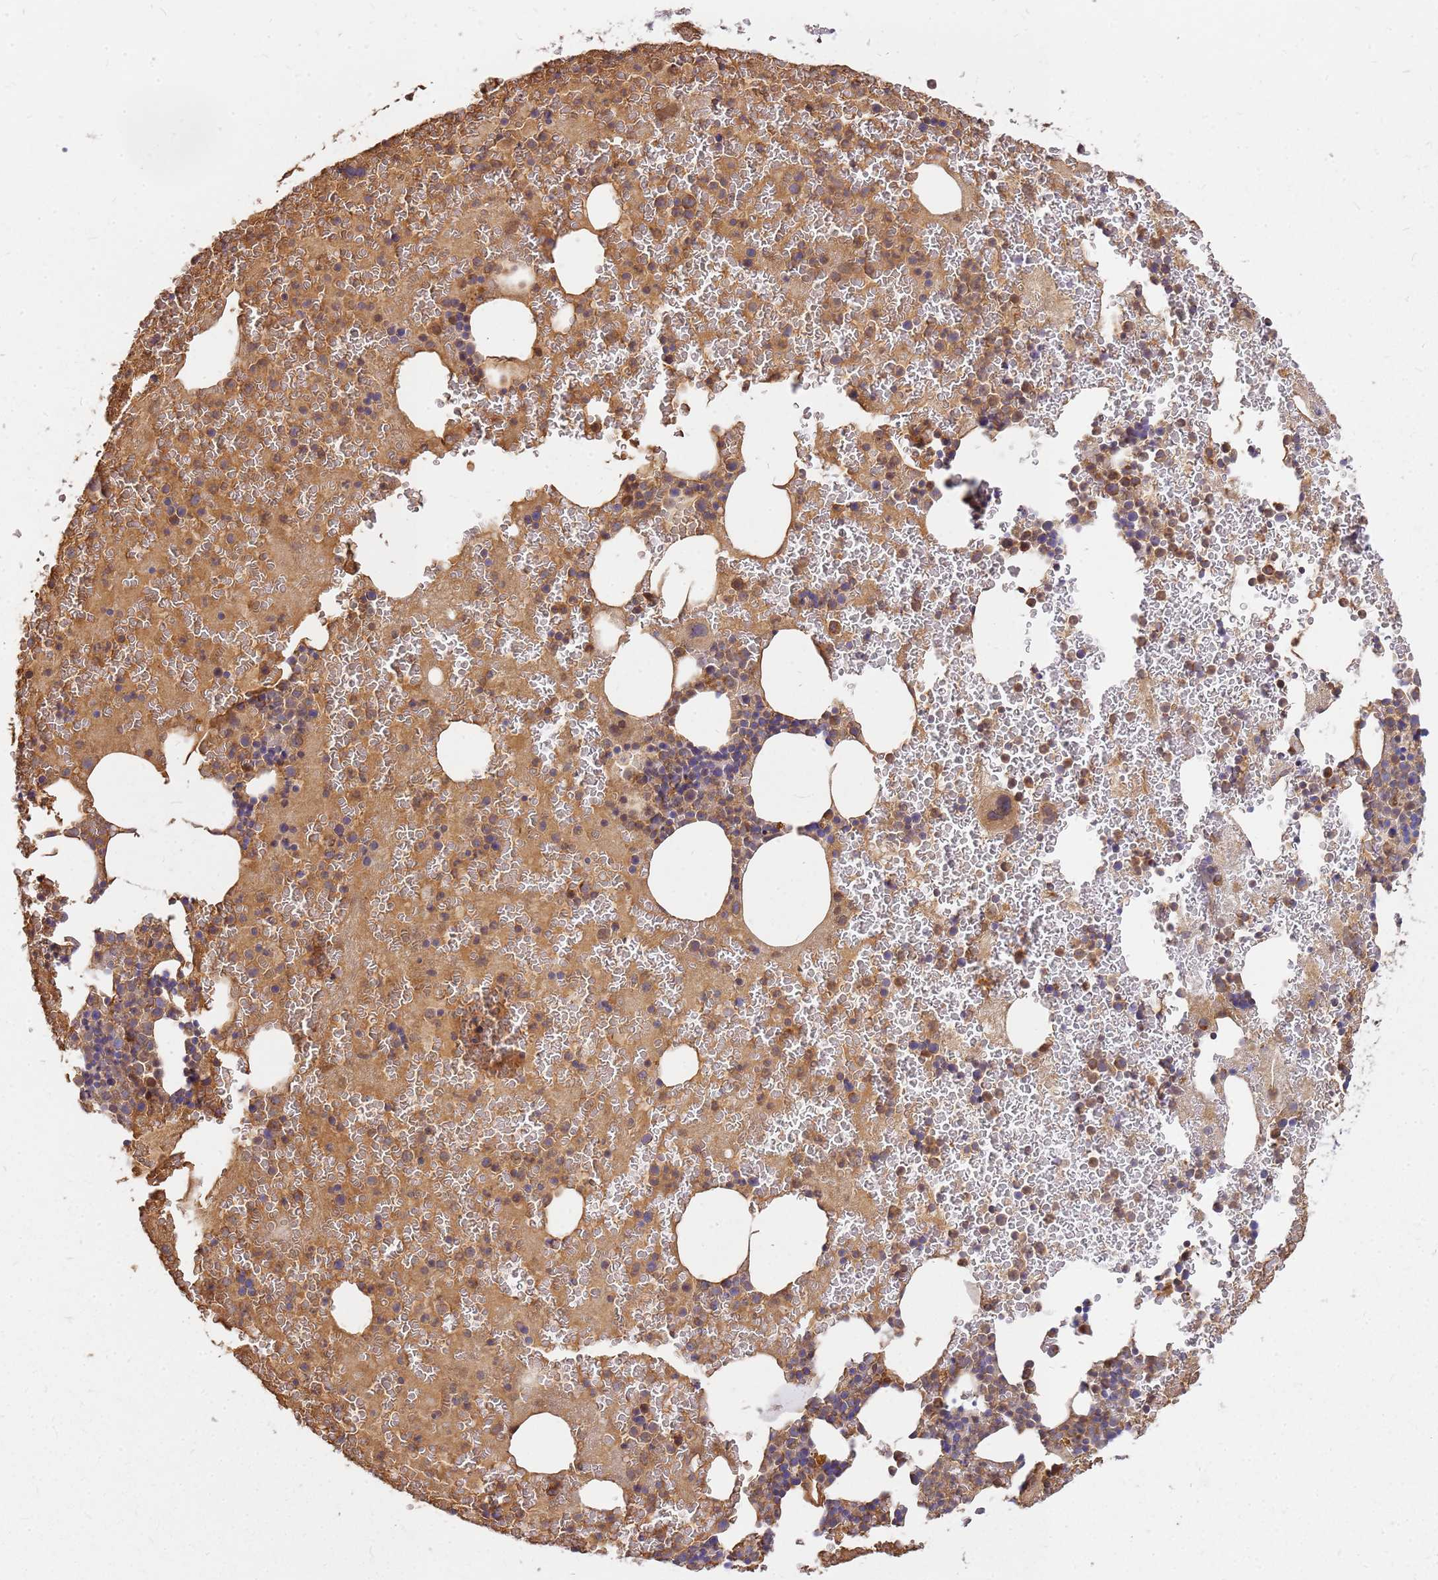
{"staining": {"intensity": "moderate", "quantity": ">75%", "location": "cytoplasmic/membranous"}, "tissue": "bone marrow", "cell_type": "Hematopoietic cells", "image_type": "normal", "snomed": [{"axis": "morphology", "description": "Normal tissue, NOS"}, {"axis": "topography", "description": "Bone marrow"}], "caption": "Bone marrow stained with immunohistochemistry shows moderate cytoplasmic/membranous expression in about >75% of hematopoietic cells.", "gene": "CCDC159", "patient": {"sex": "male", "age": 26}}